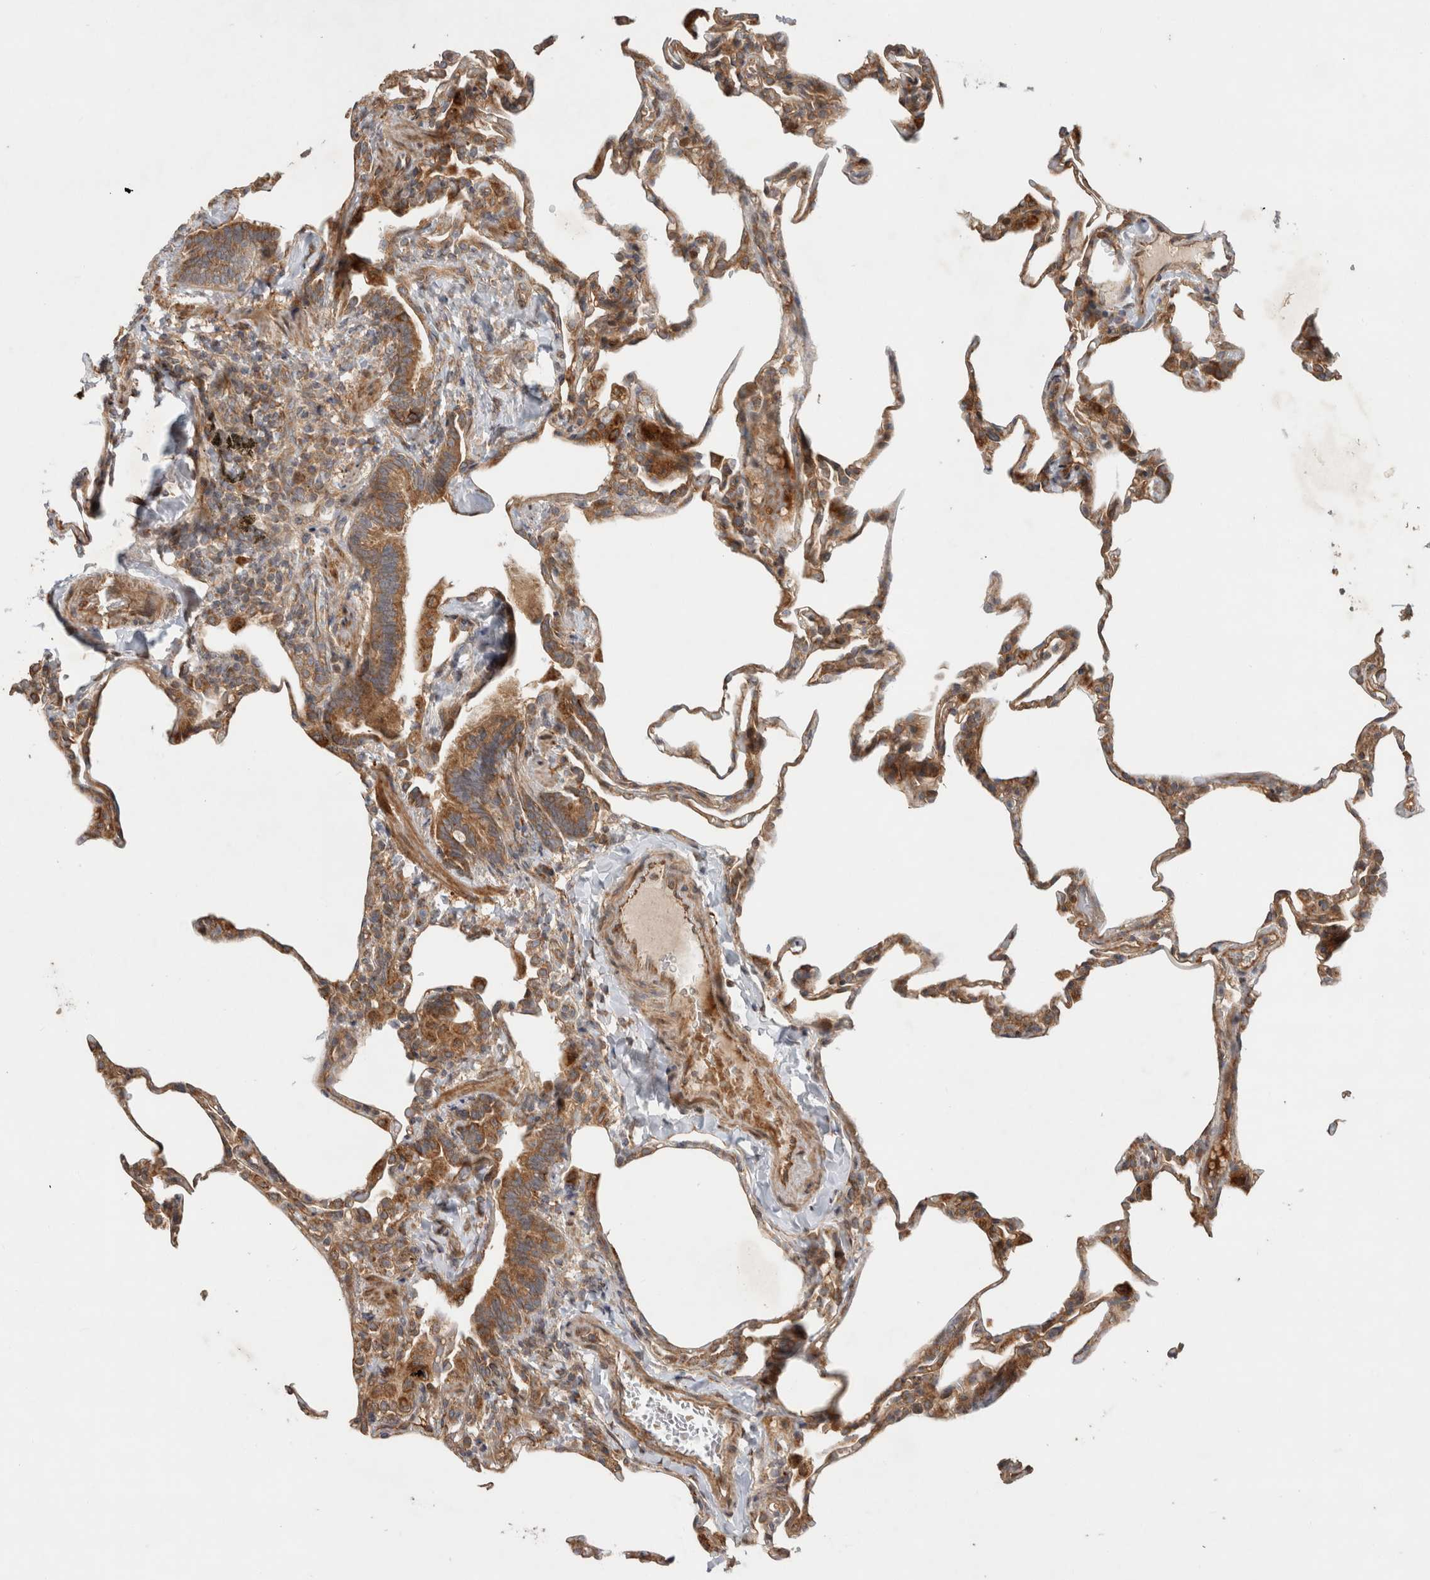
{"staining": {"intensity": "moderate", "quantity": ">75%", "location": "cytoplasmic/membranous"}, "tissue": "lung", "cell_type": "Alveolar cells", "image_type": "normal", "snomed": [{"axis": "morphology", "description": "Normal tissue, NOS"}, {"axis": "topography", "description": "Lung"}], "caption": "Brown immunohistochemical staining in normal human lung demonstrates moderate cytoplasmic/membranous positivity in about >75% of alveolar cells.", "gene": "TUBD1", "patient": {"sex": "male", "age": 20}}